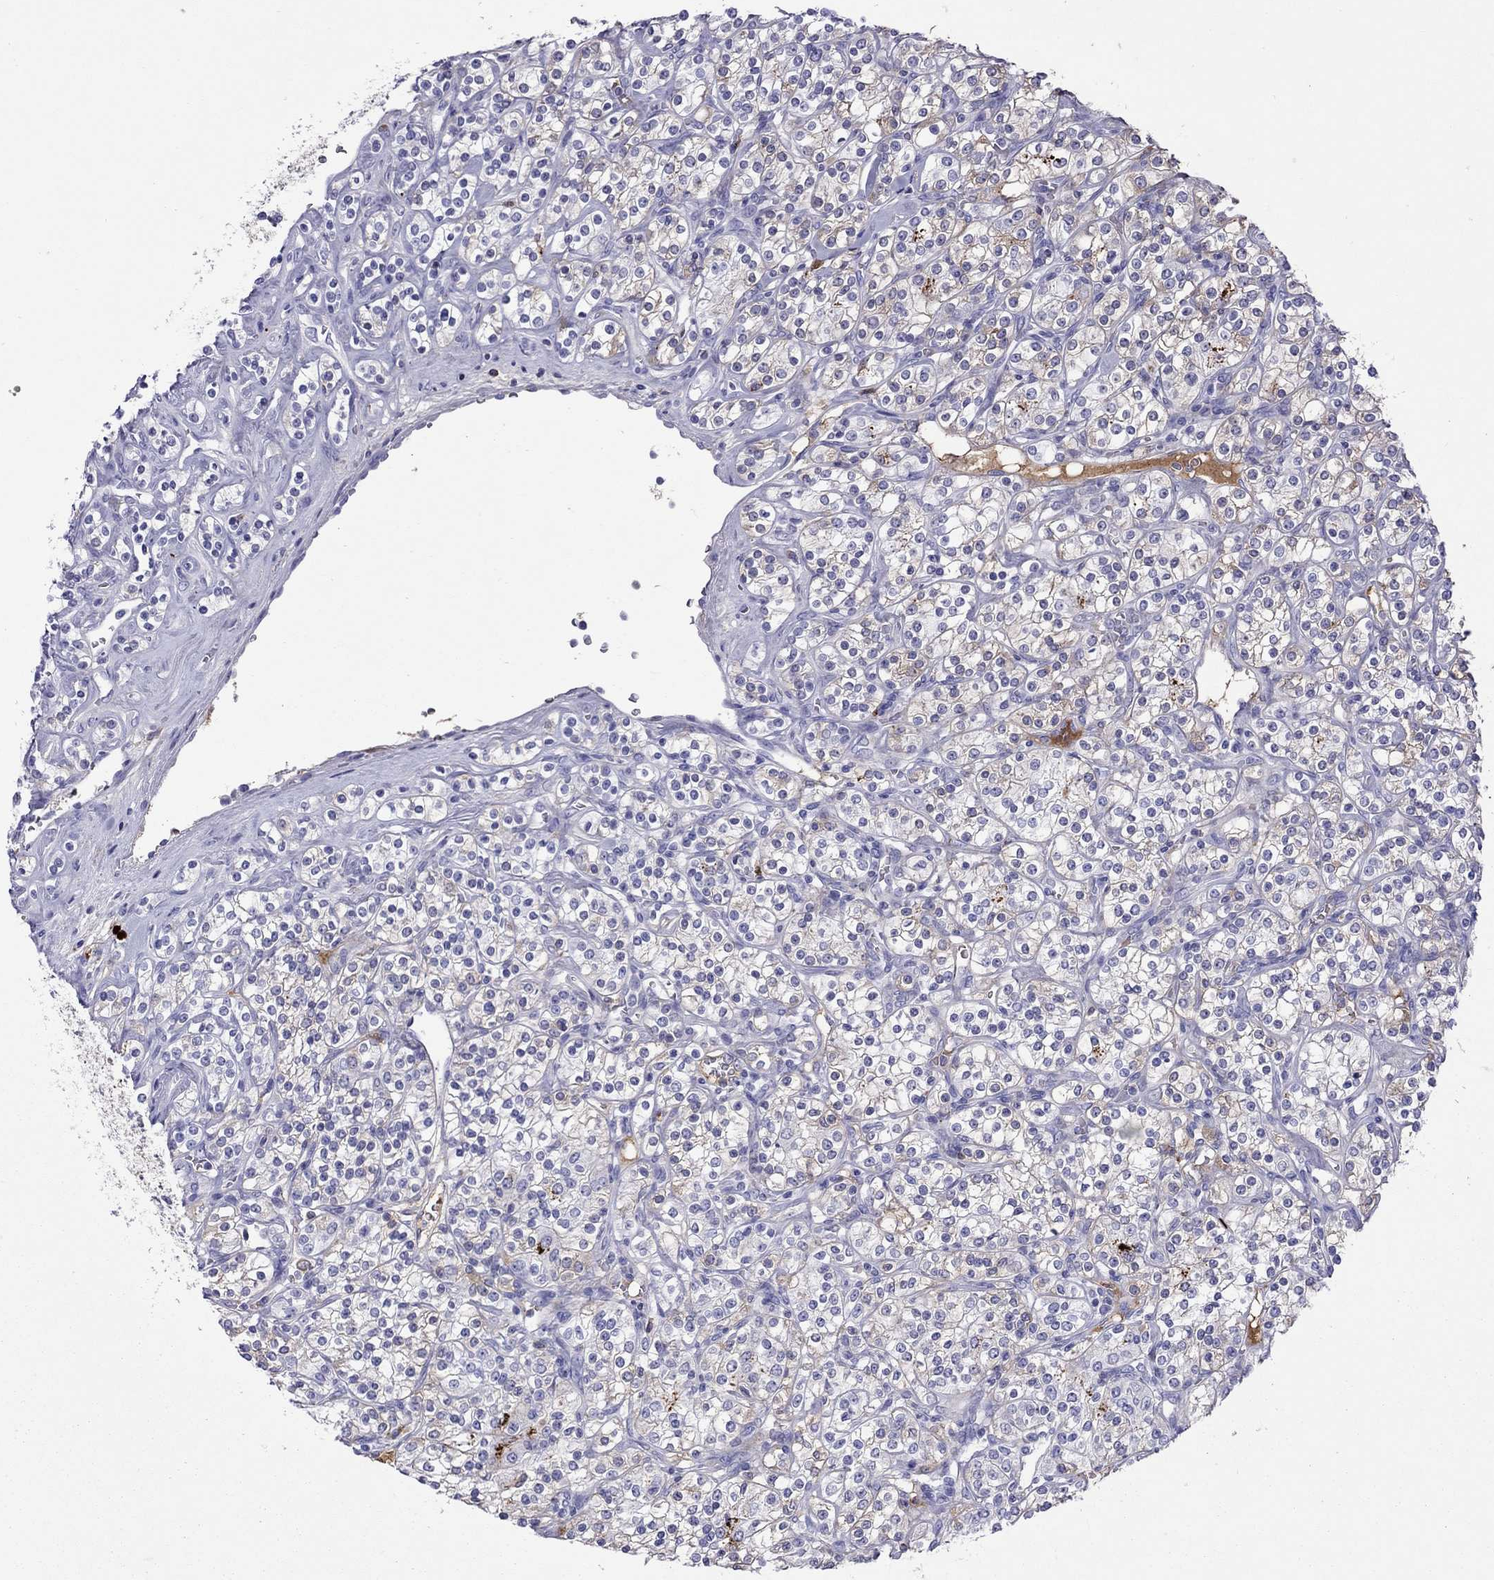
{"staining": {"intensity": "weak", "quantity": "<25%", "location": "cytoplasmic/membranous"}, "tissue": "renal cancer", "cell_type": "Tumor cells", "image_type": "cancer", "snomed": [{"axis": "morphology", "description": "Adenocarcinoma, NOS"}, {"axis": "topography", "description": "Kidney"}], "caption": "Tumor cells are negative for brown protein staining in adenocarcinoma (renal).", "gene": "SERPINA3", "patient": {"sex": "male", "age": 77}}